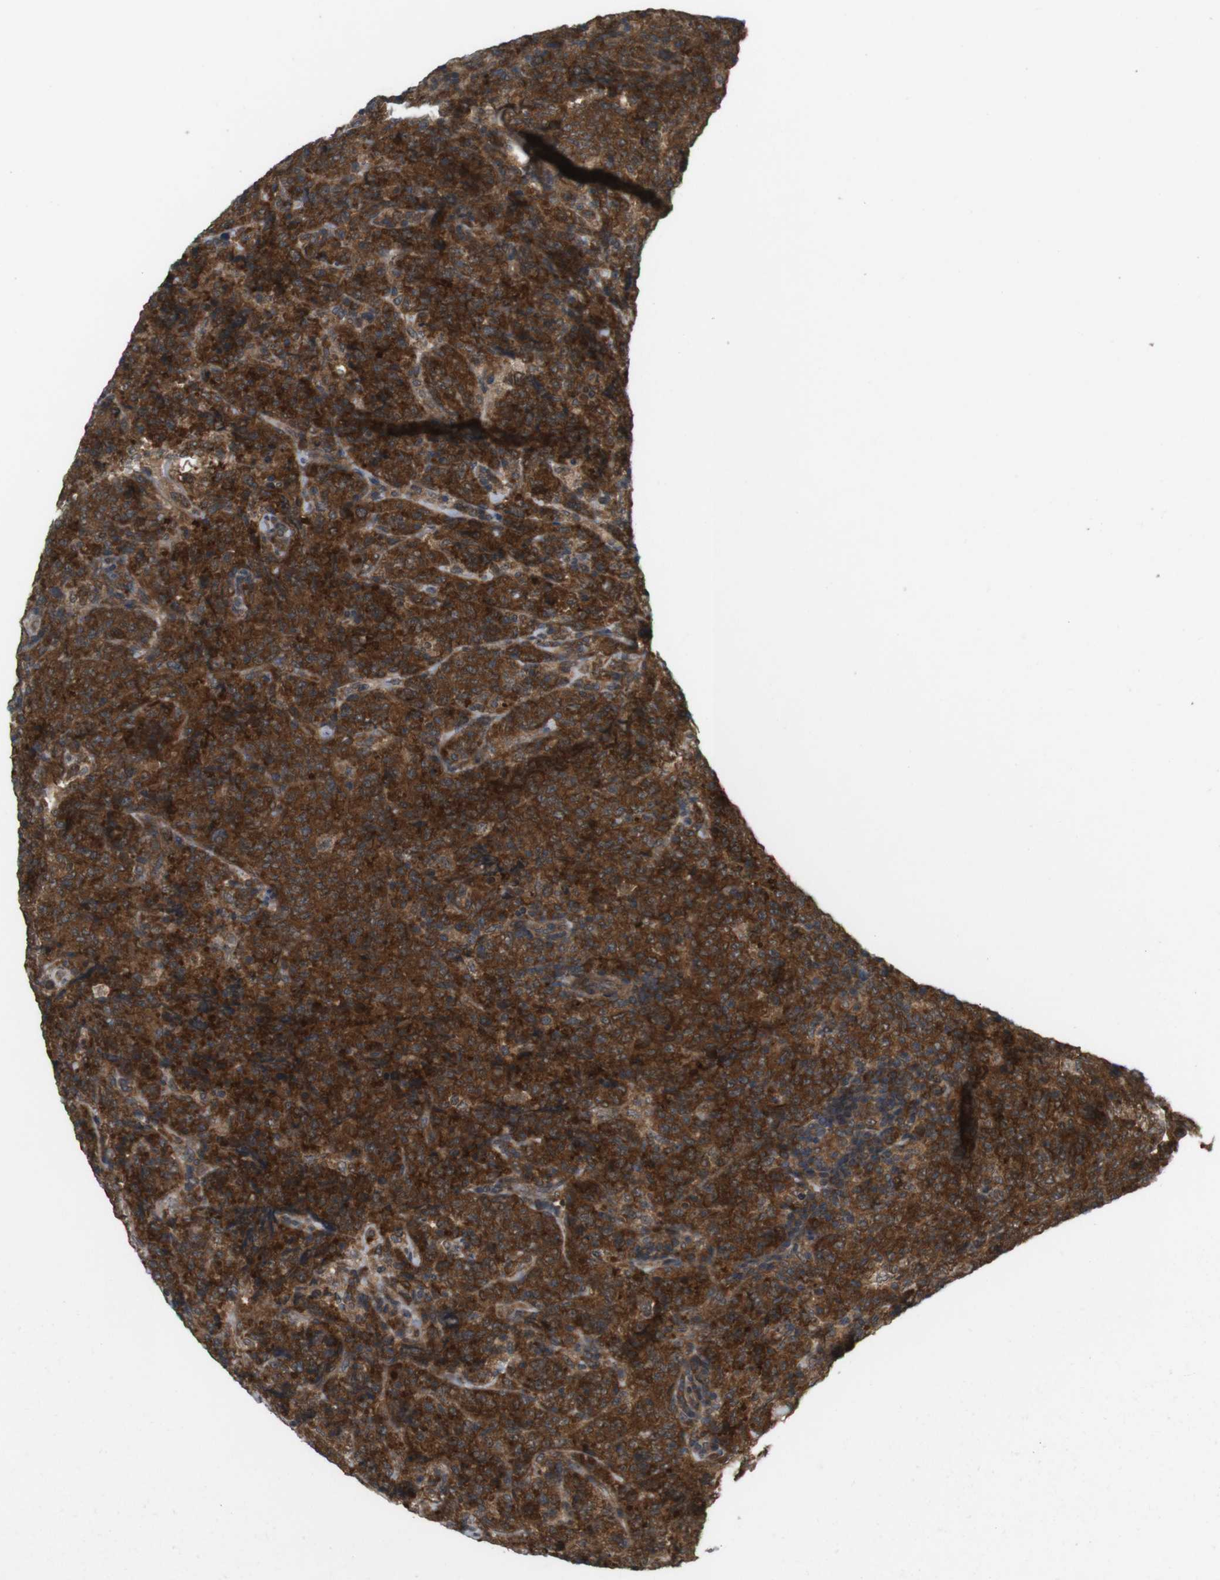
{"staining": {"intensity": "strong", "quantity": ">75%", "location": "cytoplasmic/membranous"}, "tissue": "lymphoma", "cell_type": "Tumor cells", "image_type": "cancer", "snomed": [{"axis": "morphology", "description": "Malignant lymphoma, non-Hodgkin's type, High grade"}, {"axis": "topography", "description": "Tonsil"}], "caption": "The image exhibits staining of lymphoma, revealing strong cytoplasmic/membranous protein staining (brown color) within tumor cells. The staining was performed using DAB to visualize the protein expression in brown, while the nuclei were stained in blue with hematoxylin (Magnification: 20x).", "gene": "NFKBIE", "patient": {"sex": "female", "age": 36}}